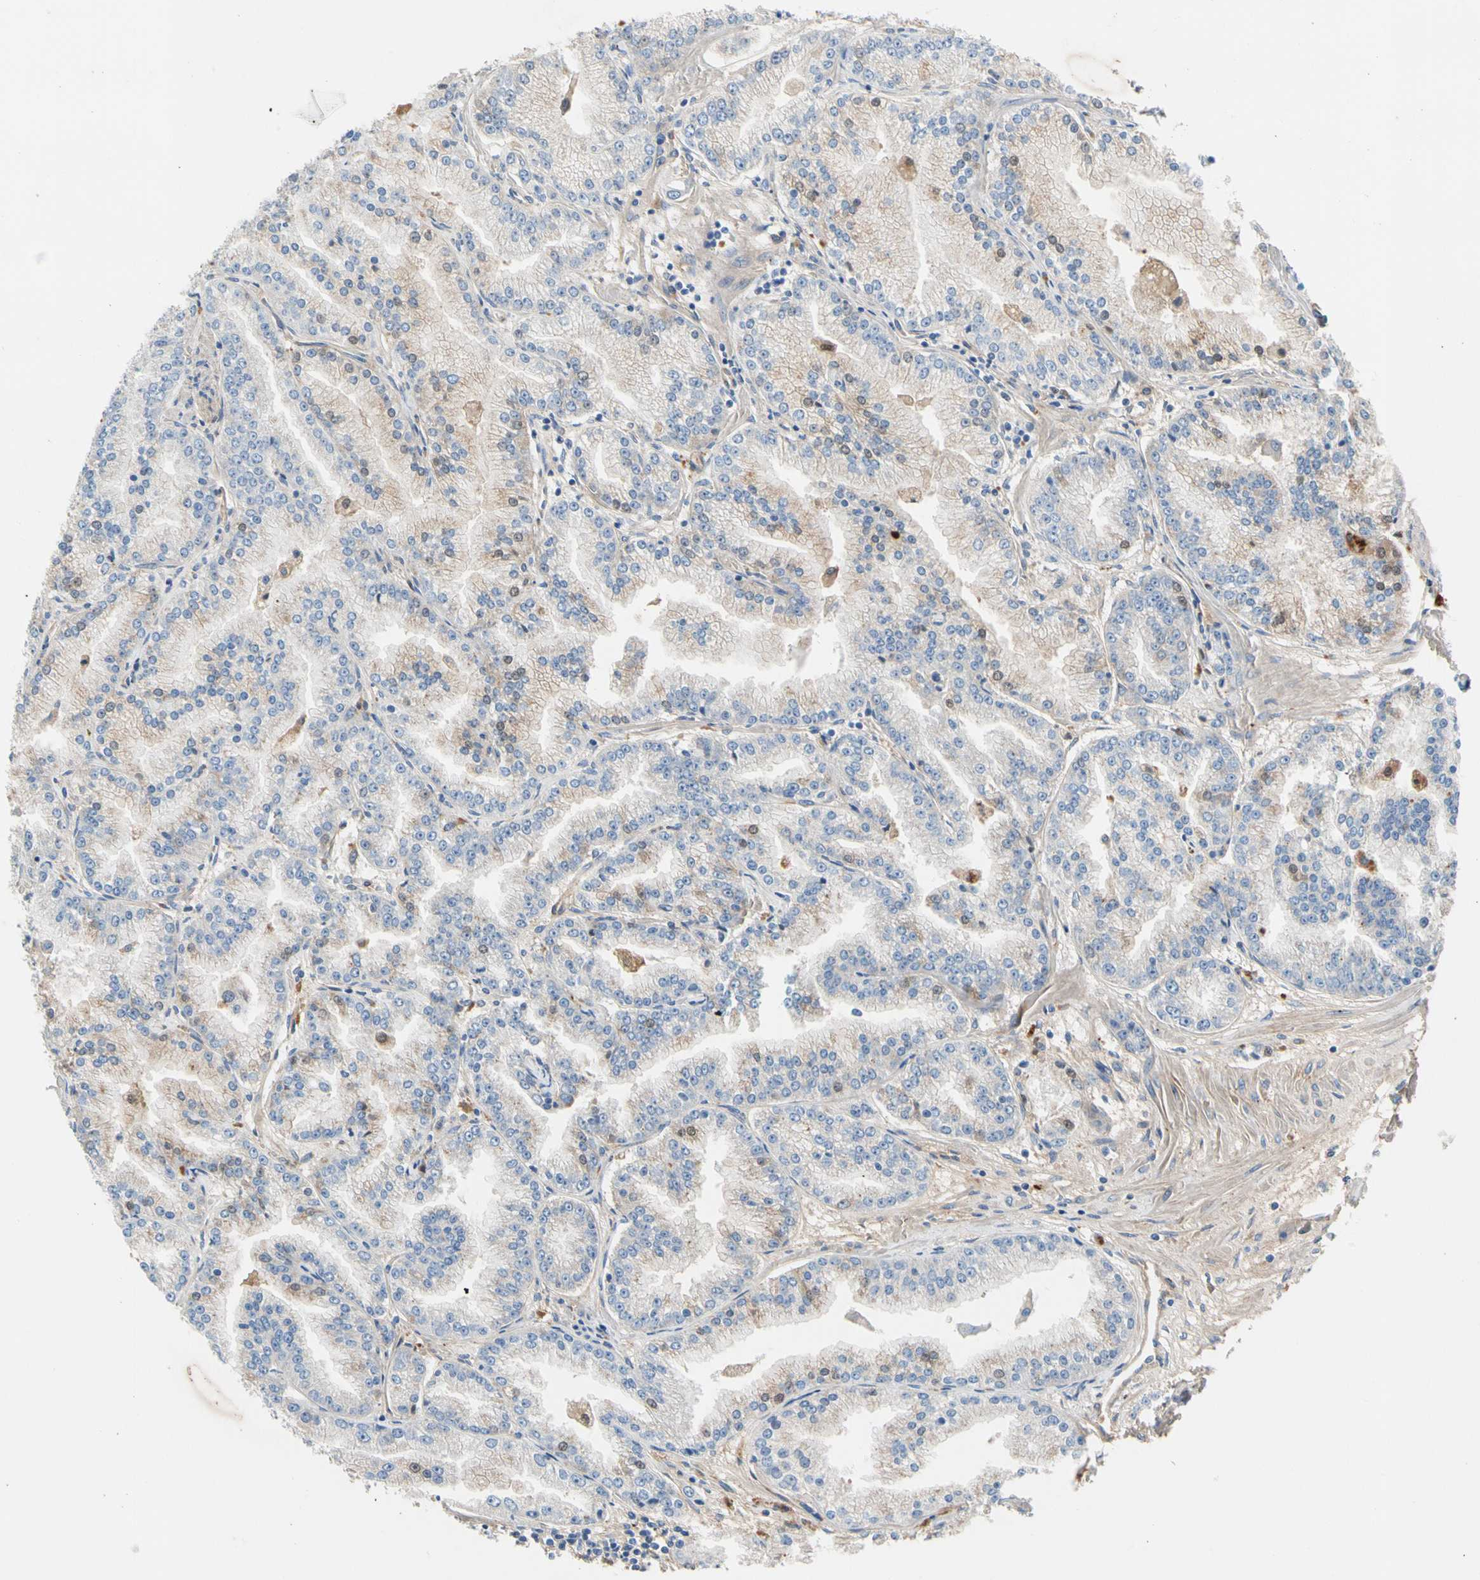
{"staining": {"intensity": "weak", "quantity": "<25%", "location": "cytoplasmic/membranous"}, "tissue": "prostate cancer", "cell_type": "Tumor cells", "image_type": "cancer", "snomed": [{"axis": "morphology", "description": "Adenocarcinoma, High grade"}, {"axis": "topography", "description": "Prostate"}], "caption": "Adenocarcinoma (high-grade) (prostate) stained for a protein using IHC demonstrates no positivity tumor cells.", "gene": "ENTREP3", "patient": {"sex": "male", "age": 61}}